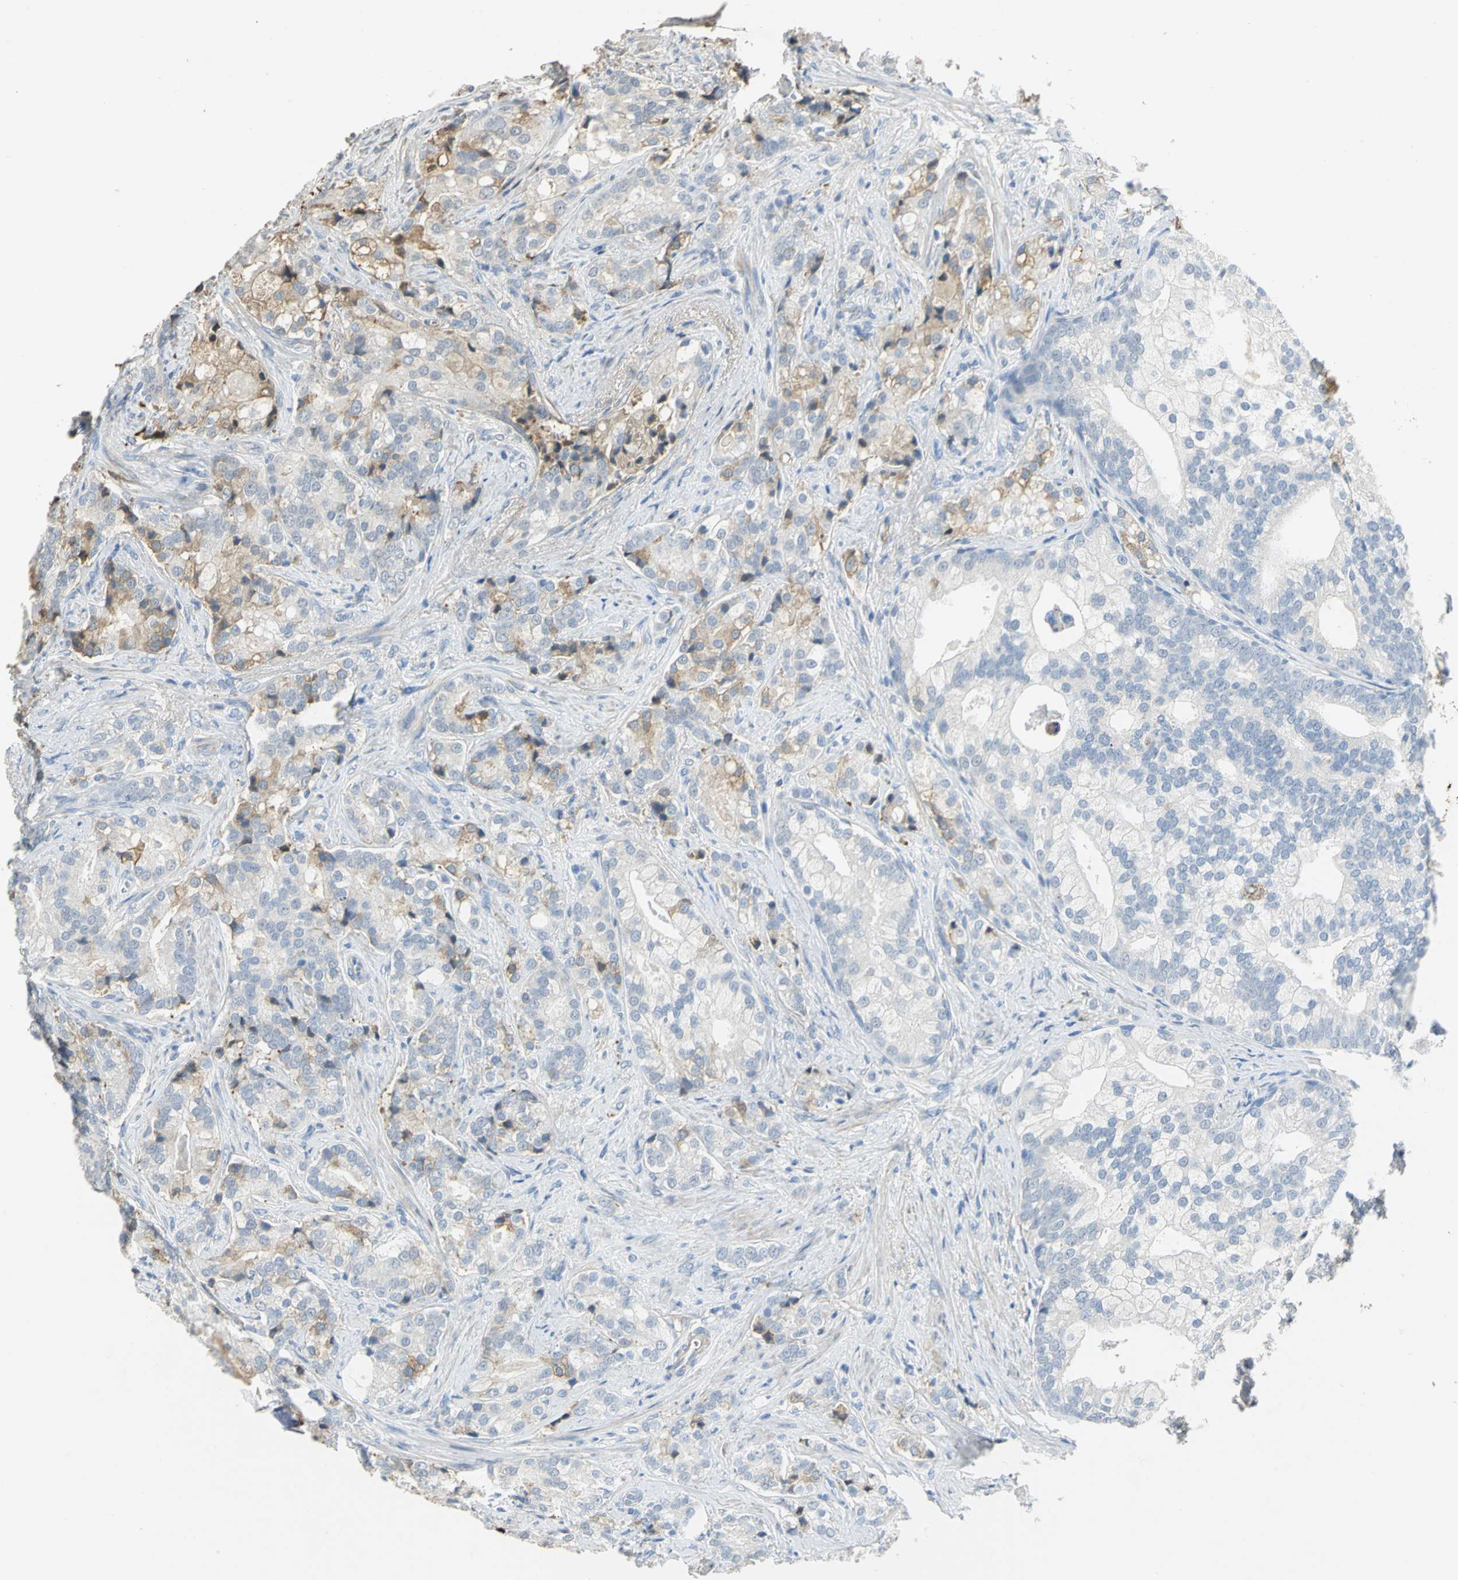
{"staining": {"intensity": "moderate", "quantity": "<25%", "location": "cytoplasmic/membranous"}, "tissue": "prostate cancer", "cell_type": "Tumor cells", "image_type": "cancer", "snomed": [{"axis": "morphology", "description": "Adenocarcinoma, Low grade"}, {"axis": "topography", "description": "Prostate"}], "caption": "A photomicrograph showing moderate cytoplasmic/membranous expression in about <25% of tumor cells in prostate cancer (adenocarcinoma (low-grade)), as visualized by brown immunohistochemical staining.", "gene": "GYG2", "patient": {"sex": "male", "age": 58}}